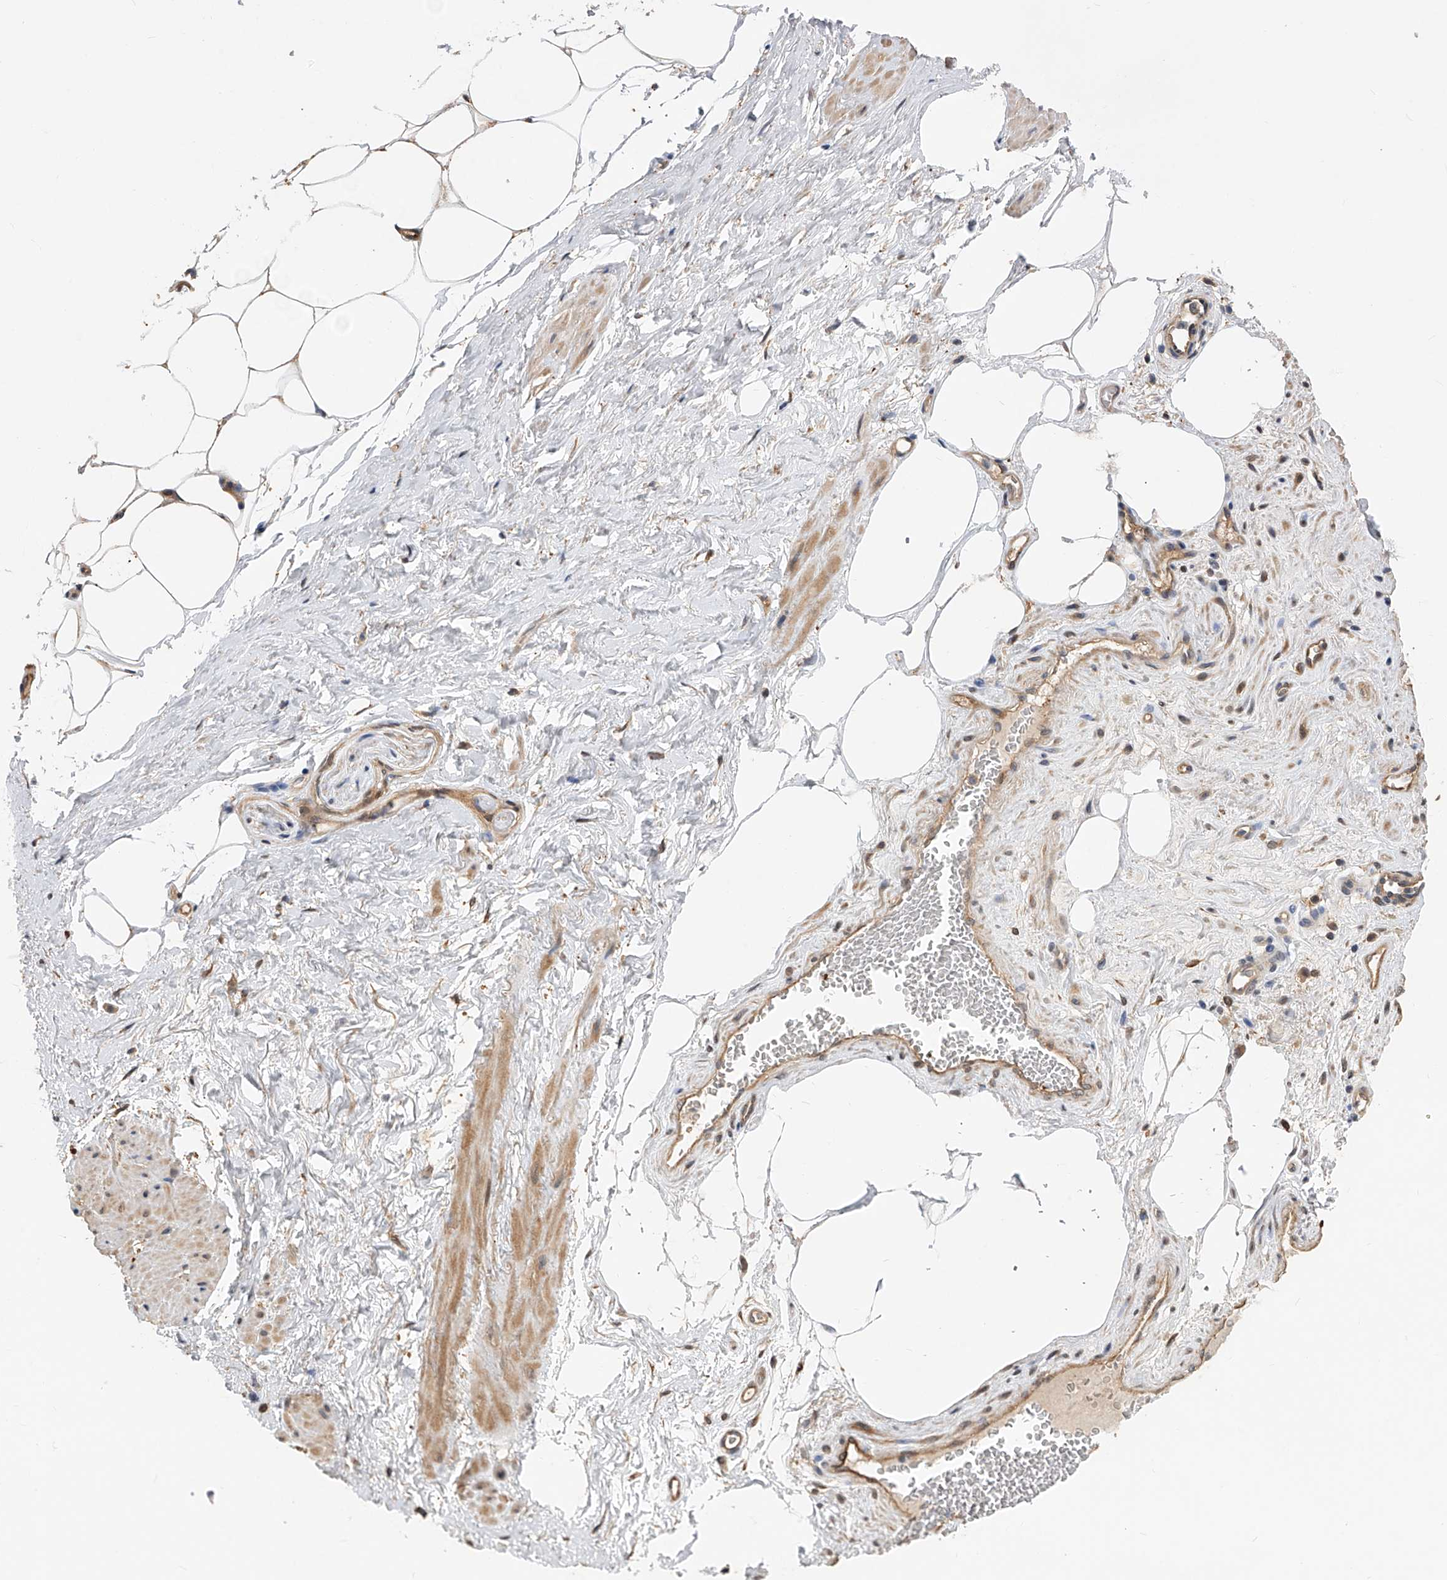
{"staining": {"intensity": "moderate", "quantity": ">75%", "location": "cytoplasmic/membranous"}, "tissue": "adipose tissue", "cell_type": "Adipocytes", "image_type": "normal", "snomed": [{"axis": "morphology", "description": "Normal tissue, NOS"}, {"axis": "morphology", "description": "Adenocarcinoma, Low grade"}, {"axis": "topography", "description": "Prostate"}, {"axis": "topography", "description": "Peripheral nerve tissue"}], "caption": "The histopathology image demonstrates a brown stain indicating the presence of a protein in the cytoplasmic/membranous of adipocytes in adipose tissue. The staining was performed using DAB to visualize the protein expression in brown, while the nuclei were stained in blue with hematoxylin (Magnification: 20x).", "gene": "GMDS", "patient": {"sex": "male", "age": 63}}